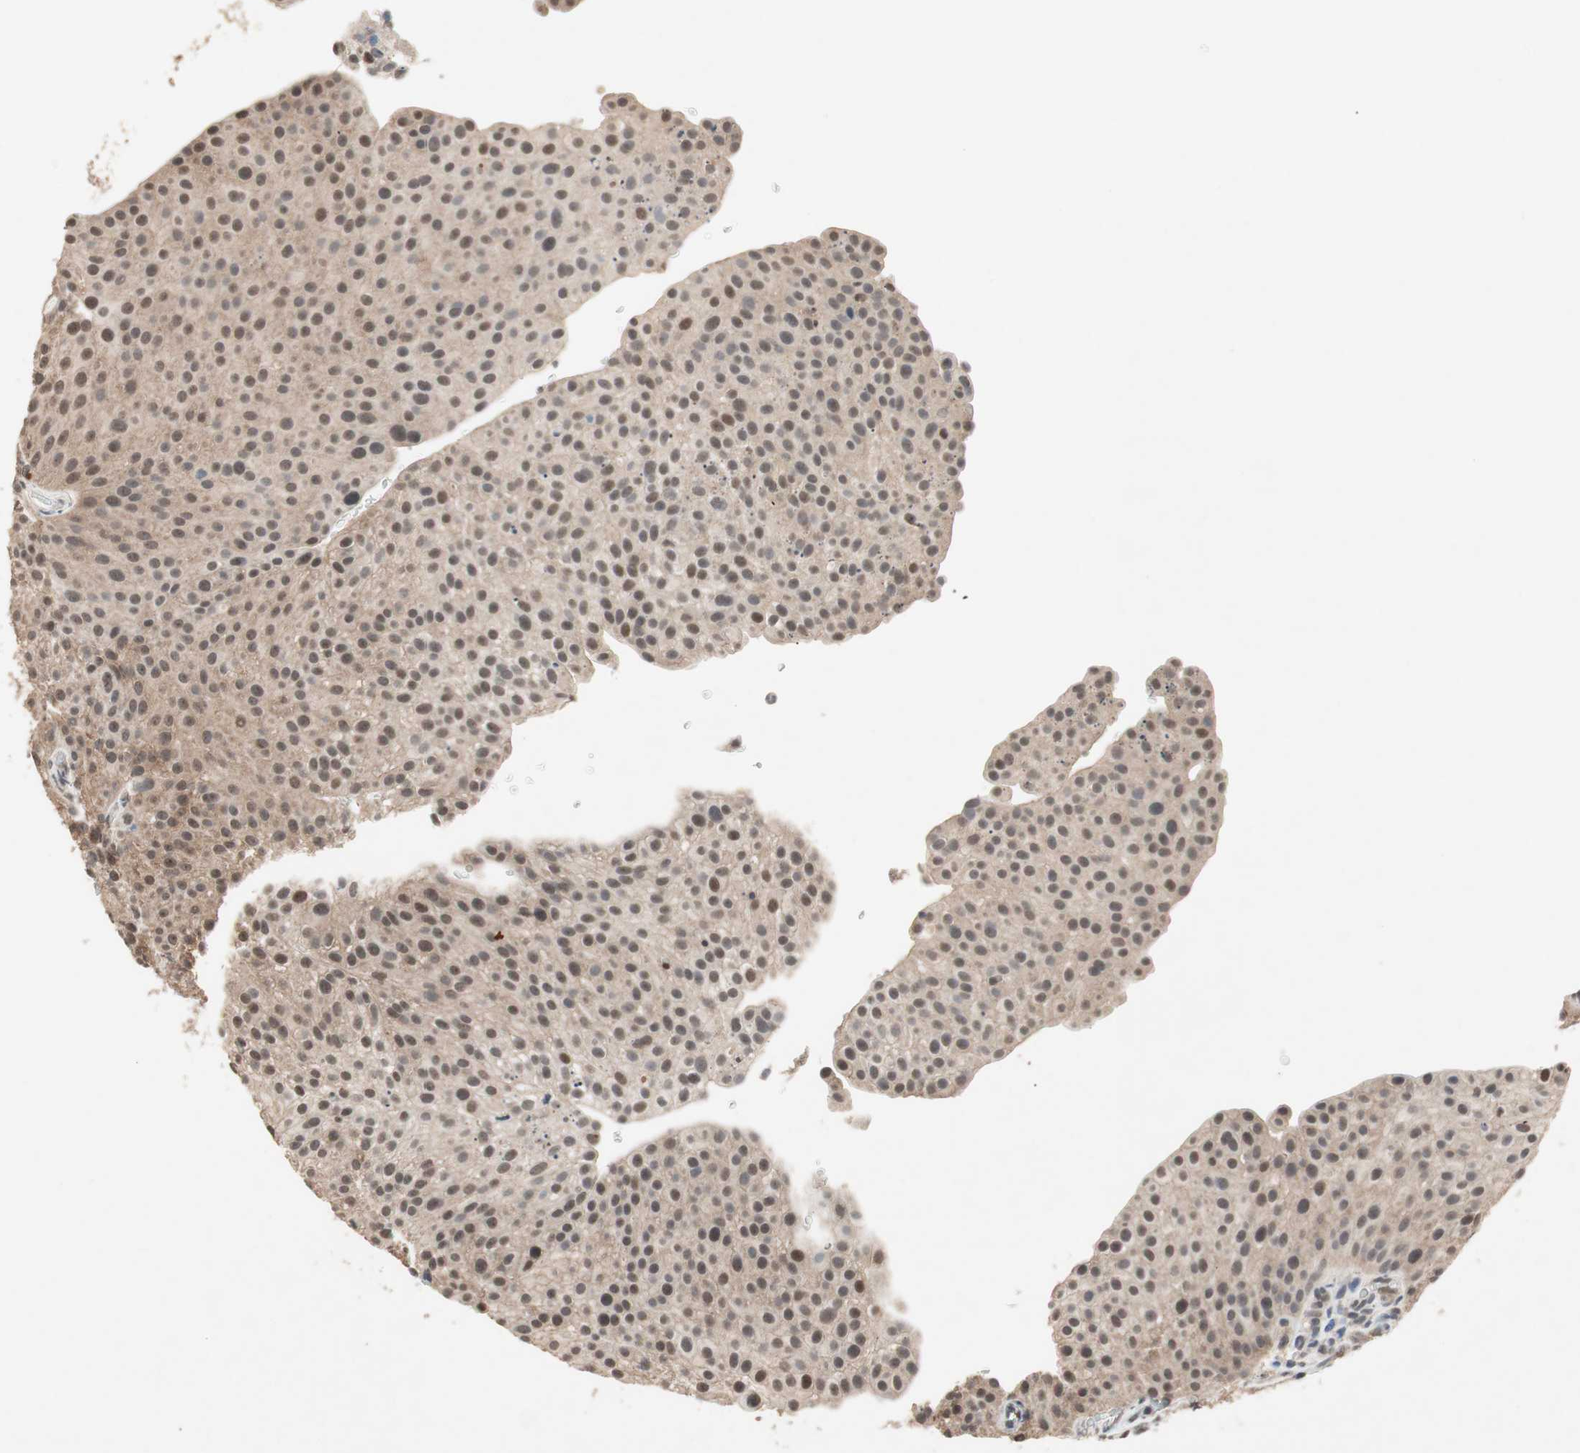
{"staining": {"intensity": "moderate", "quantity": ">75%", "location": "cytoplasmic/membranous,nuclear"}, "tissue": "urothelial cancer", "cell_type": "Tumor cells", "image_type": "cancer", "snomed": [{"axis": "morphology", "description": "Urothelial carcinoma, Low grade"}, {"axis": "topography", "description": "Smooth muscle"}, {"axis": "topography", "description": "Urinary bladder"}], "caption": "This micrograph demonstrates urothelial cancer stained with immunohistochemistry to label a protein in brown. The cytoplasmic/membranous and nuclear of tumor cells show moderate positivity for the protein. Nuclei are counter-stained blue.", "gene": "GART", "patient": {"sex": "male", "age": 60}}